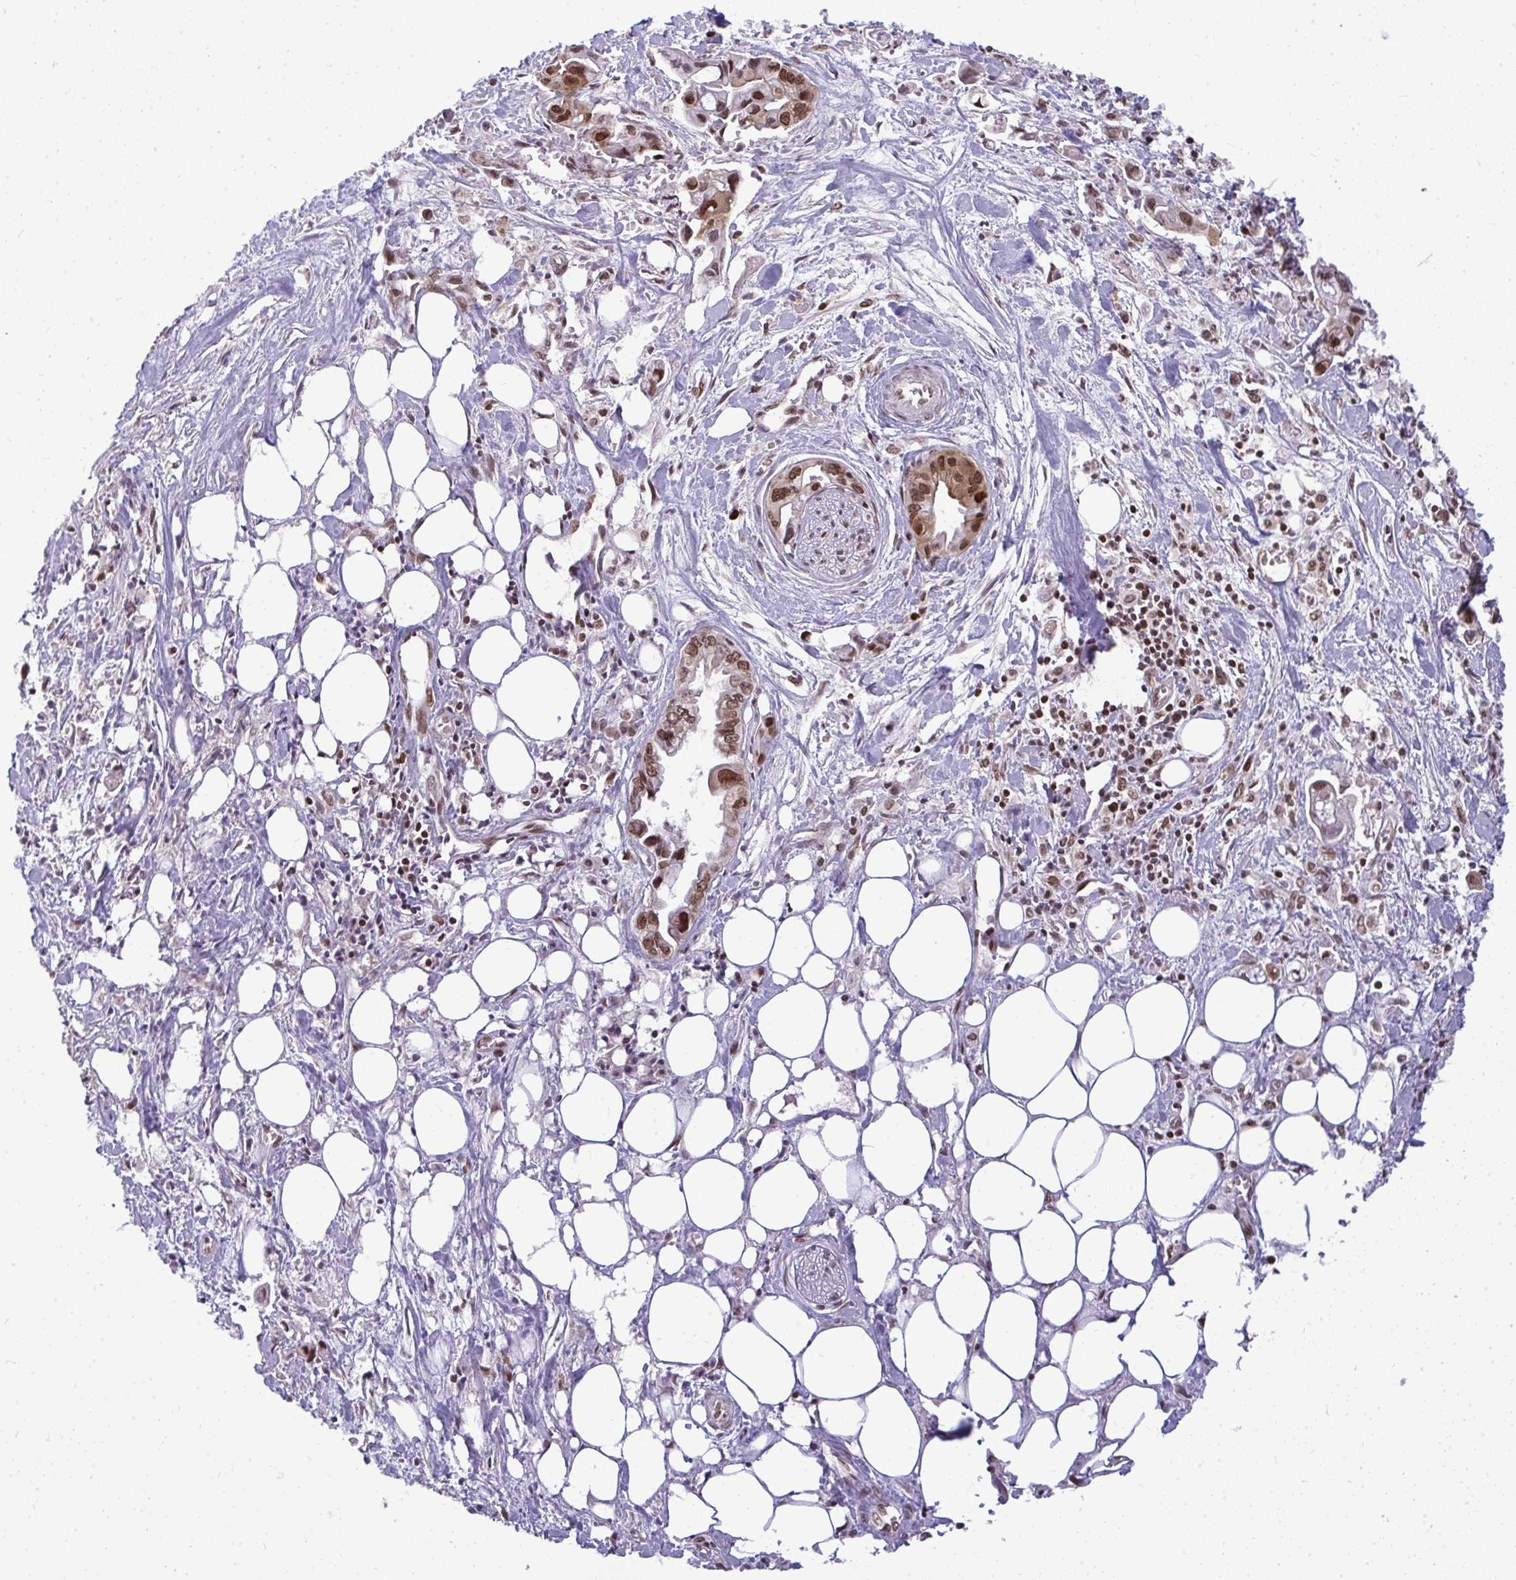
{"staining": {"intensity": "moderate", "quantity": "25%-75%", "location": "nuclear"}, "tissue": "pancreatic cancer", "cell_type": "Tumor cells", "image_type": "cancer", "snomed": [{"axis": "morphology", "description": "Adenocarcinoma, NOS"}, {"axis": "topography", "description": "Pancreas"}], "caption": "Pancreatic cancer (adenocarcinoma) tissue shows moderate nuclear staining in about 25%-75% of tumor cells", "gene": "JPT1", "patient": {"sex": "male", "age": 61}}